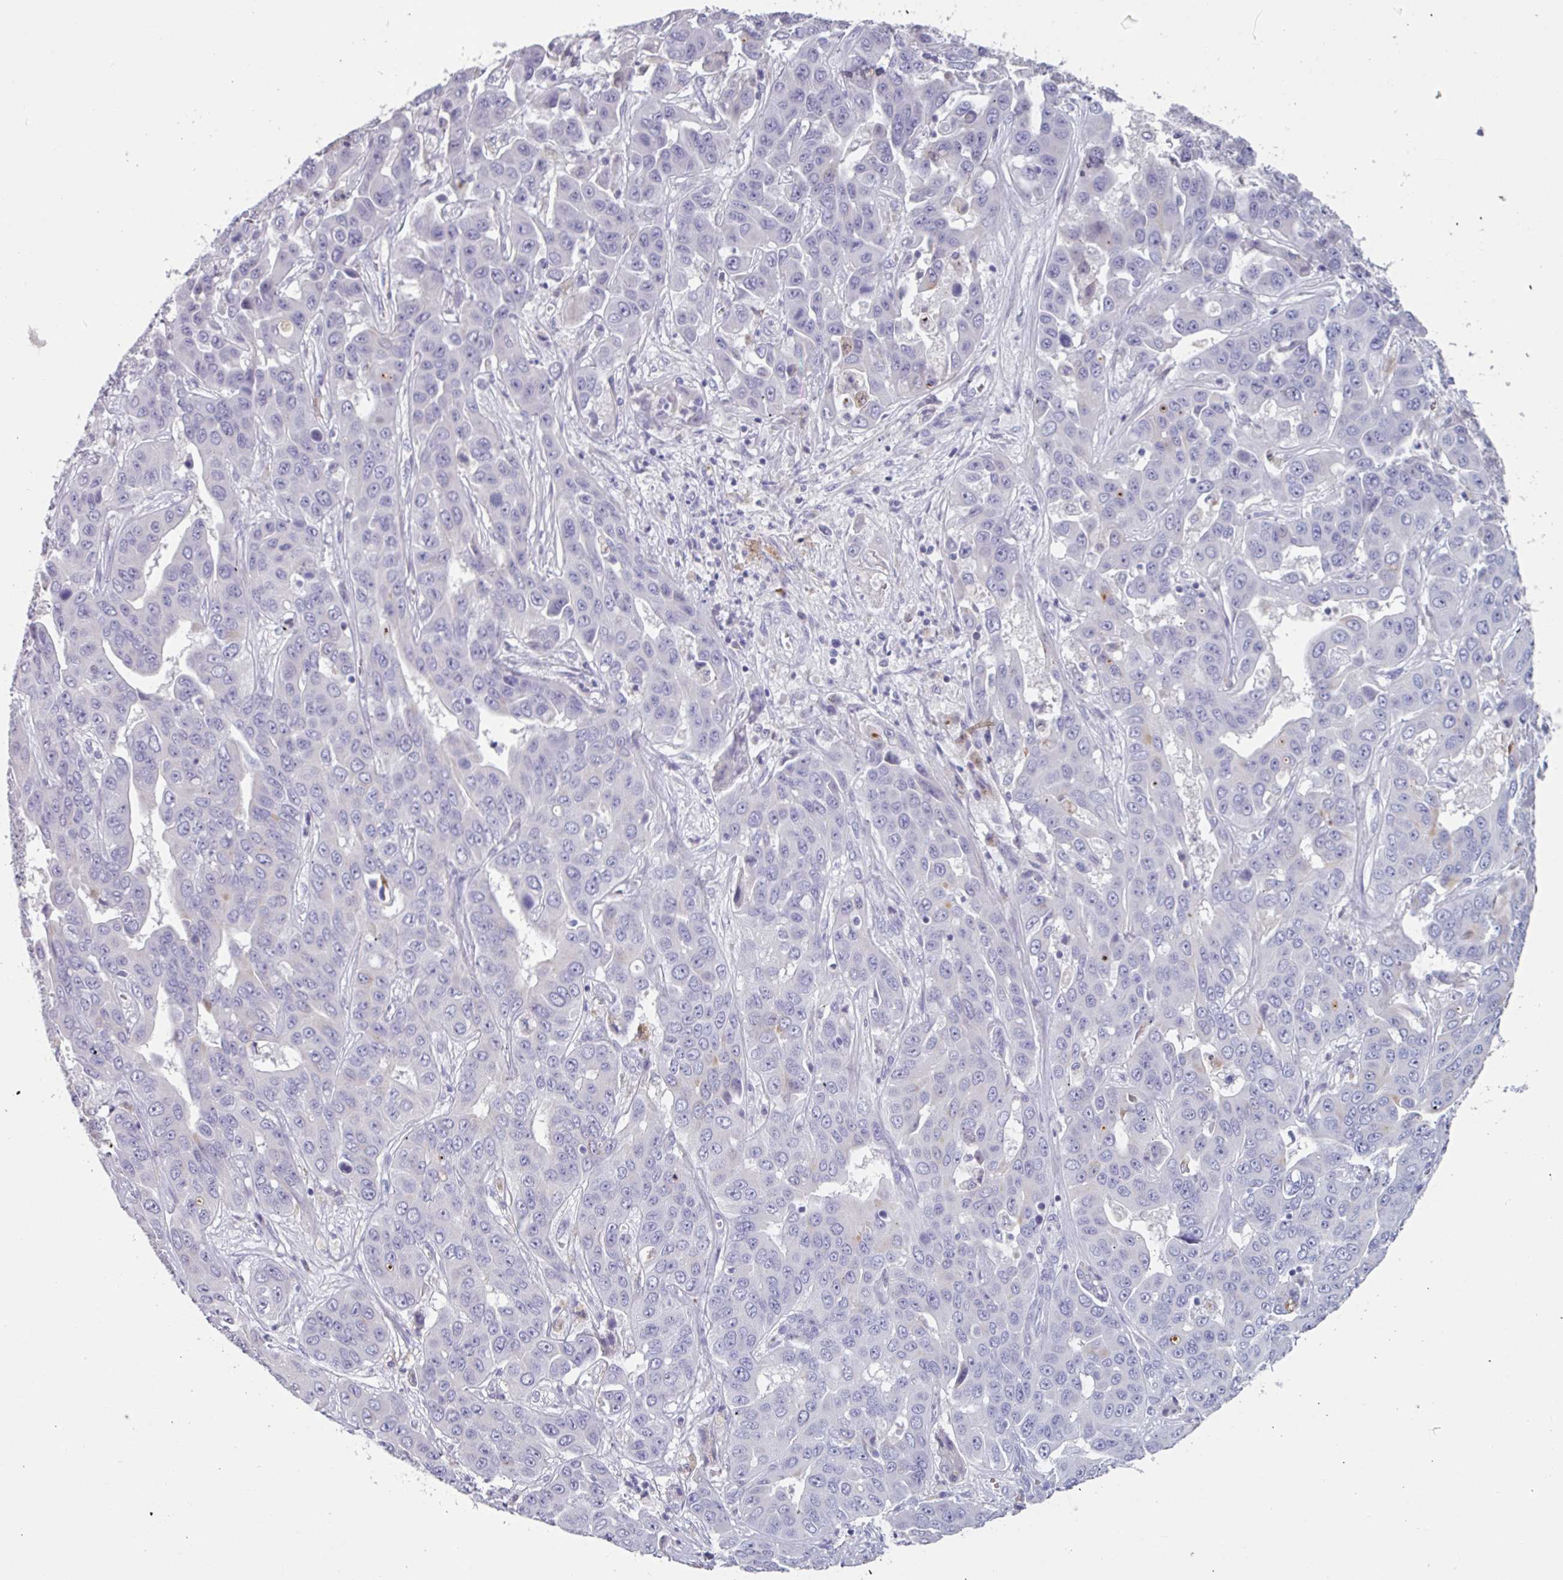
{"staining": {"intensity": "negative", "quantity": "none", "location": "none"}, "tissue": "liver cancer", "cell_type": "Tumor cells", "image_type": "cancer", "snomed": [{"axis": "morphology", "description": "Cholangiocarcinoma"}, {"axis": "topography", "description": "Liver"}], "caption": "There is no significant positivity in tumor cells of liver cholangiocarcinoma.", "gene": "OR2T10", "patient": {"sex": "female", "age": 52}}